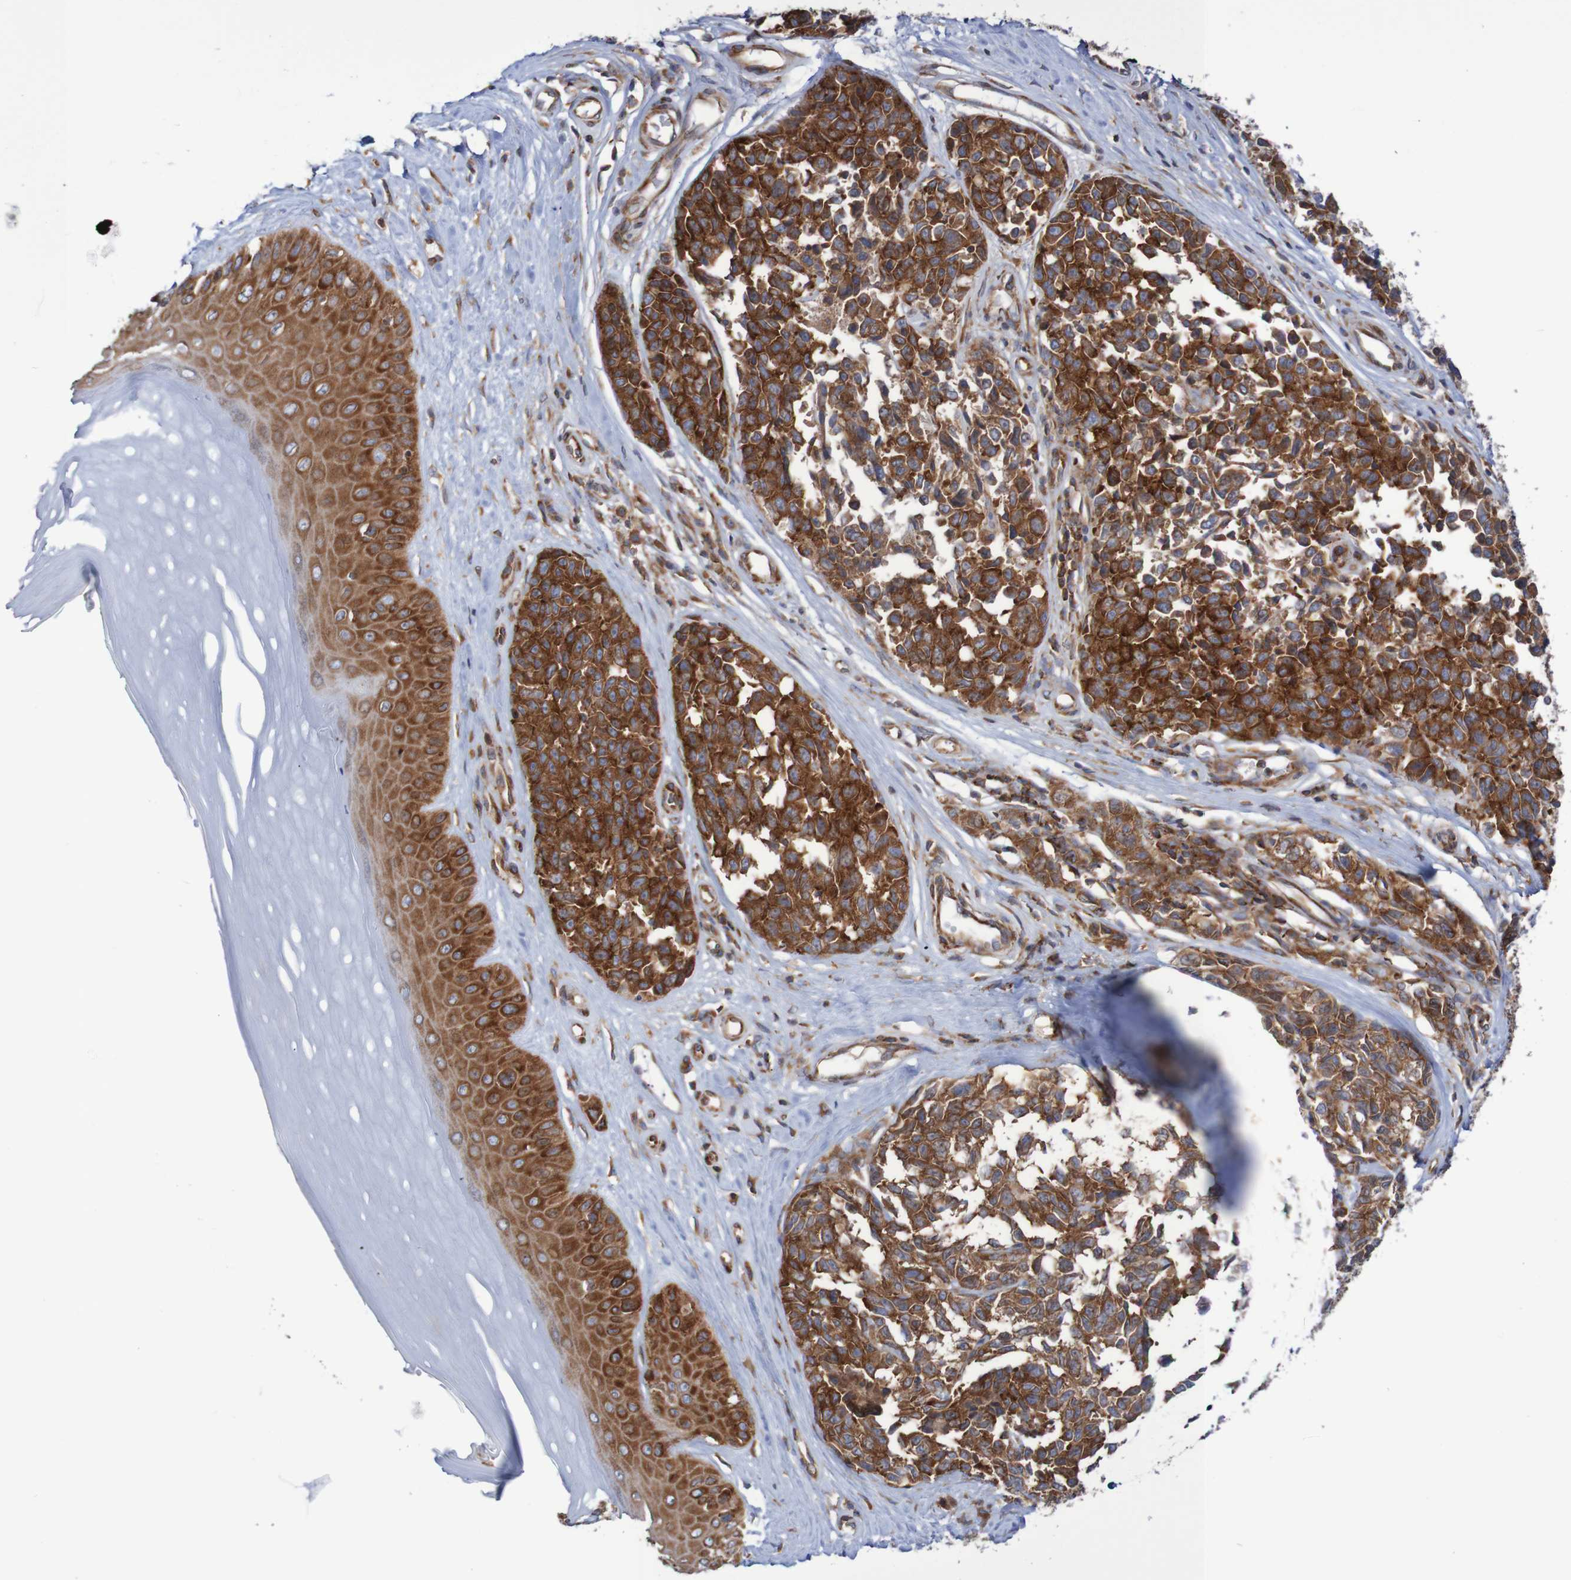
{"staining": {"intensity": "strong", "quantity": ">75%", "location": "cytoplasmic/membranous"}, "tissue": "melanoma", "cell_type": "Tumor cells", "image_type": "cancer", "snomed": [{"axis": "morphology", "description": "Malignant melanoma, NOS"}, {"axis": "topography", "description": "Skin"}], "caption": "A brown stain shows strong cytoplasmic/membranous staining of a protein in melanoma tumor cells. Using DAB (brown) and hematoxylin (blue) stains, captured at high magnification using brightfield microscopy.", "gene": "FXR2", "patient": {"sex": "female", "age": 64}}